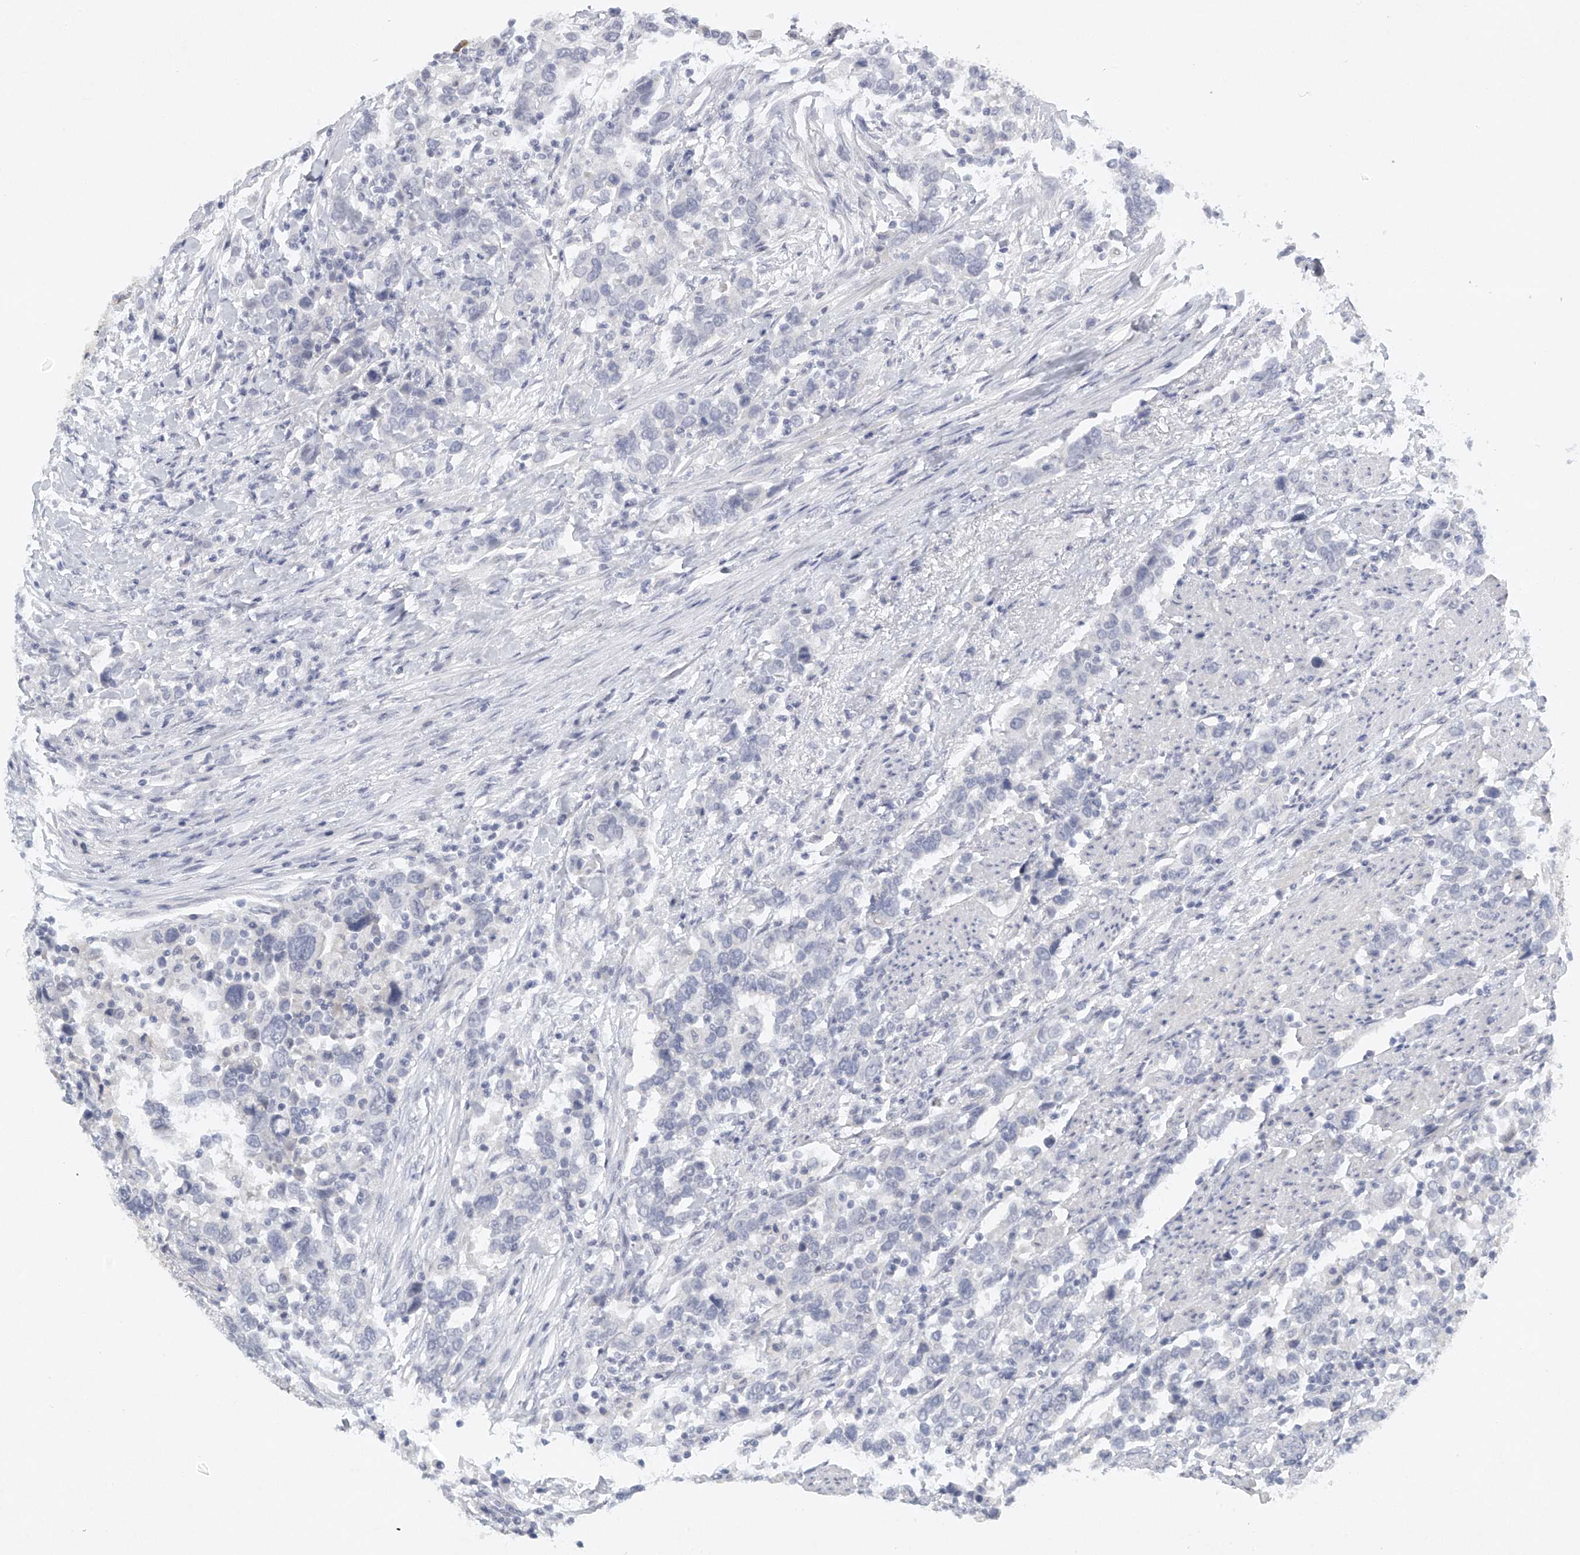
{"staining": {"intensity": "negative", "quantity": "none", "location": "none"}, "tissue": "urothelial cancer", "cell_type": "Tumor cells", "image_type": "cancer", "snomed": [{"axis": "morphology", "description": "Urothelial carcinoma, High grade"}, {"axis": "topography", "description": "Urinary bladder"}], "caption": "The micrograph displays no significant positivity in tumor cells of urothelial cancer.", "gene": "FAT2", "patient": {"sex": "male", "age": 61}}